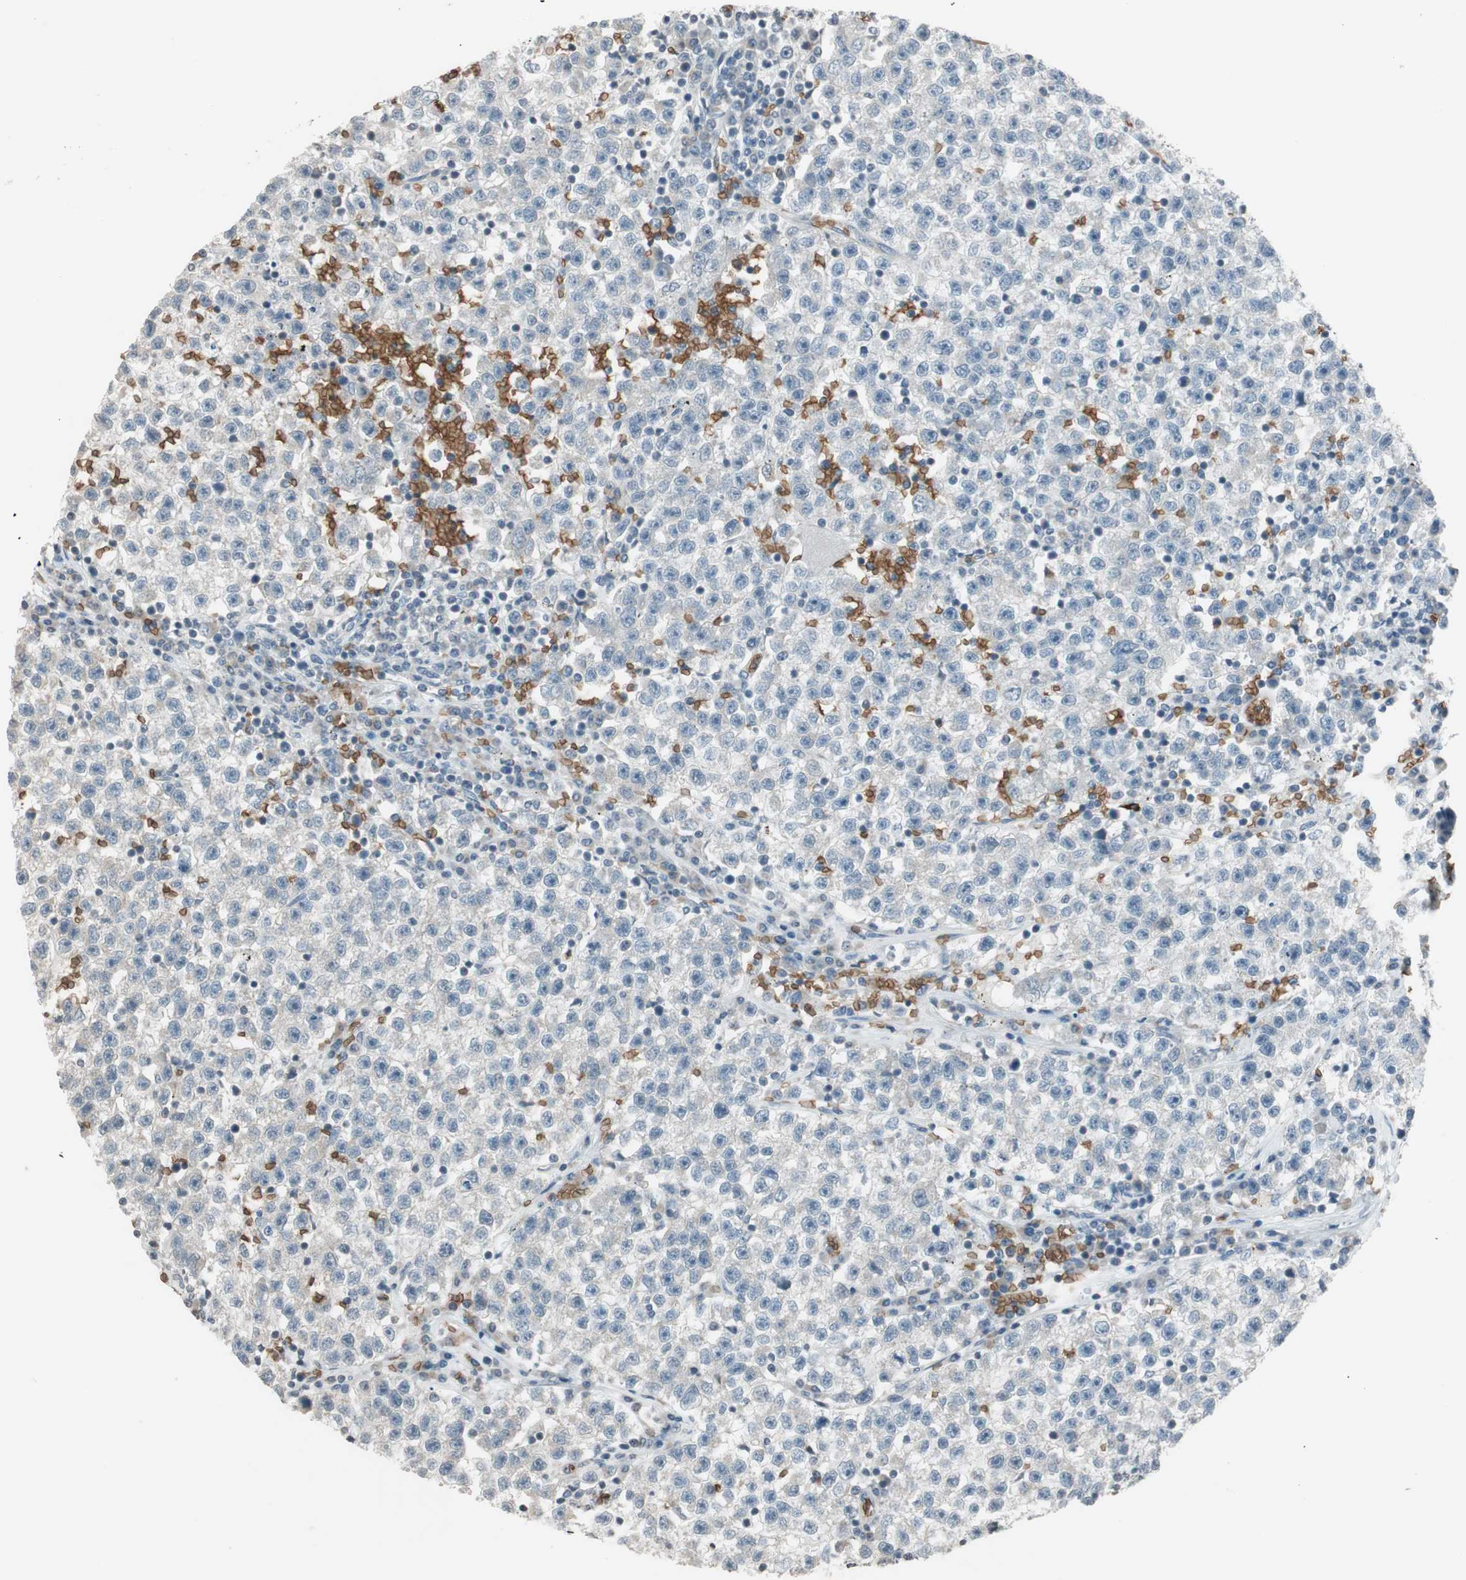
{"staining": {"intensity": "negative", "quantity": "none", "location": "none"}, "tissue": "testis cancer", "cell_type": "Tumor cells", "image_type": "cancer", "snomed": [{"axis": "morphology", "description": "Seminoma, NOS"}, {"axis": "topography", "description": "Testis"}], "caption": "Tumor cells show no significant staining in testis cancer (seminoma). Nuclei are stained in blue.", "gene": "GYPC", "patient": {"sex": "male", "age": 22}}